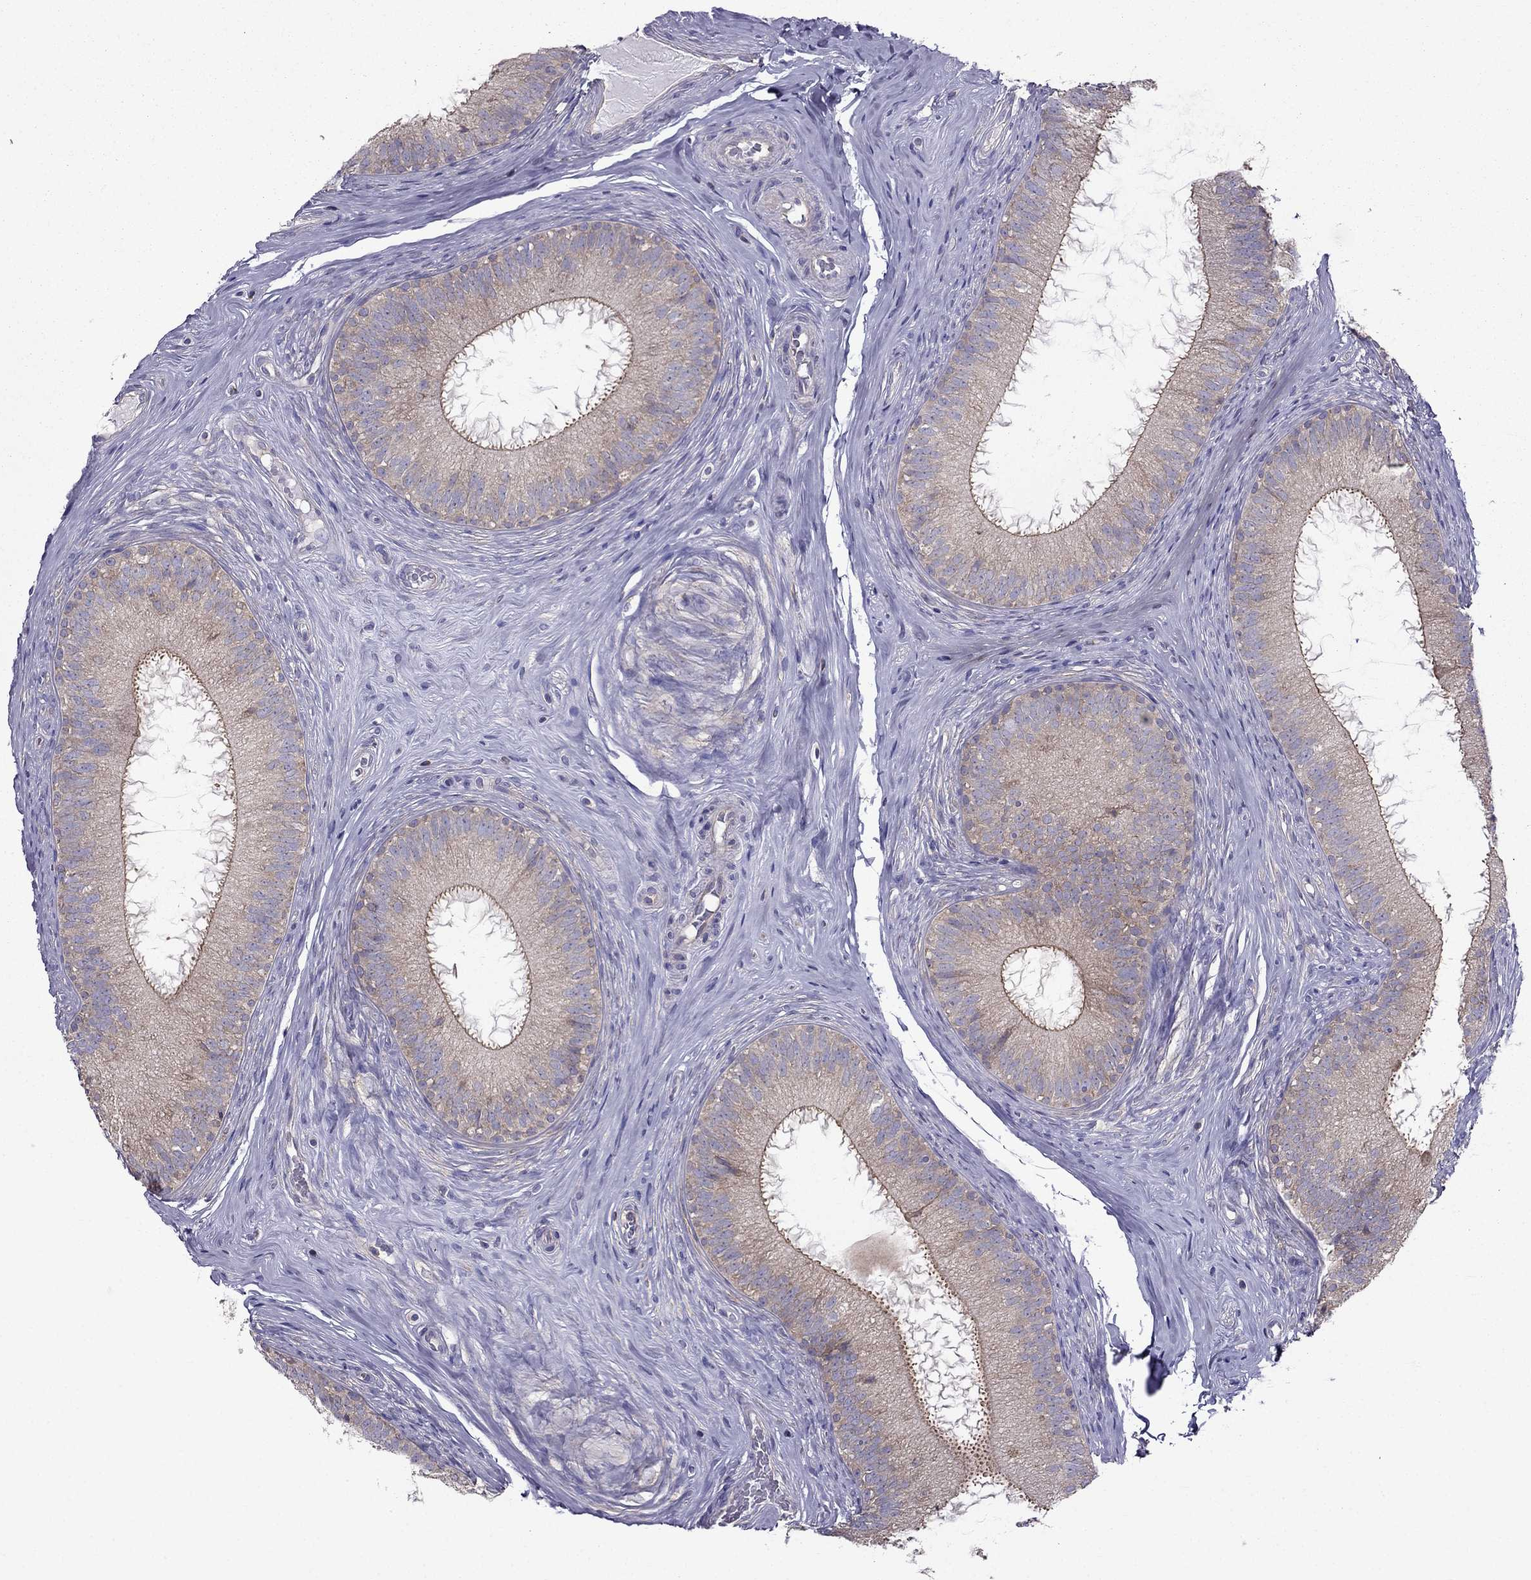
{"staining": {"intensity": "moderate", "quantity": "25%-75%", "location": "cytoplasmic/membranous"}, "tissue": "epididymis", "cell_type": "Glandular cells", "image_type": "normal", "snomed": [{"axis": "morphology", "description": "Normal tissue, NOS"}, {"axis": "morphology", "description": "Carcinoma, Embryonal, NOS"}, {"axis": "topography", "description": "Testis"}, {"axis": "topography", "description": "Epididymis"}], "caption": "A medium amount of moderate cytoplasmic/membranous positivity is appreciated in about 25%-75% of glandular cells in benign epididymis.", "gene": "AAK1", "patient": {"sex": "male", "age": 24}}